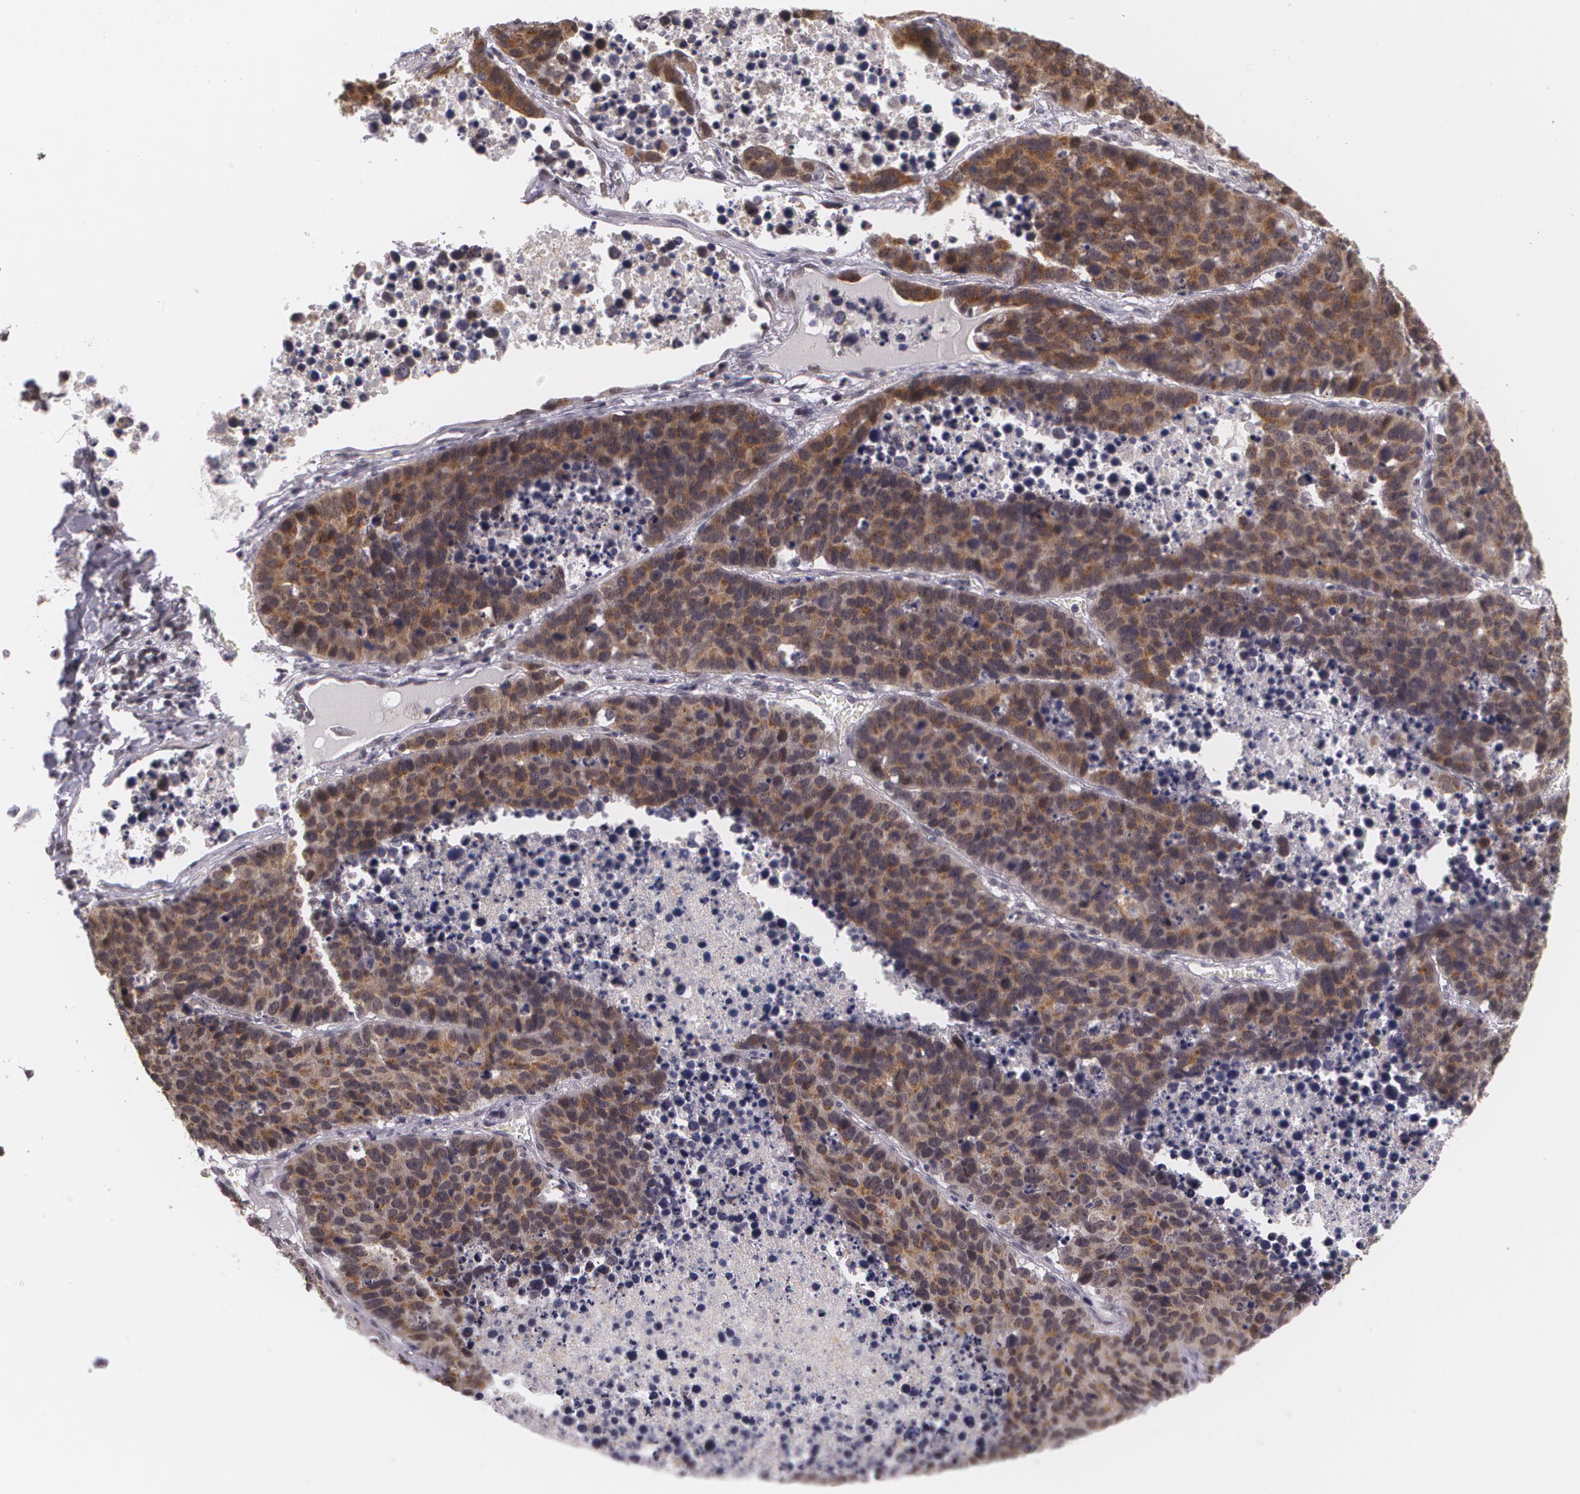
{"staining": {"intensity": "moderate", "quantity": ">75%", "location": "cytoplasmic/membranous"}, "tissue": "lung cancer", "cell_type": "Tumor cells", "image_type": "cancer", "snomed": [{"axis": "morphology", "description": "Carcinoid, malignant, NOS"}, {"axis": "topography", "description": "Lung"}], "caption": "Immunohistochemistry (IHC) (DAB (3,3'-diaminobenzidine)) staining of lung malignant carcinoid reveals moderate cytoplasmic/membranous protein positivity in approximately >75% of tumor cells.", "gene": "ALX1", "patient": {"sex": "male", "age": 60}}